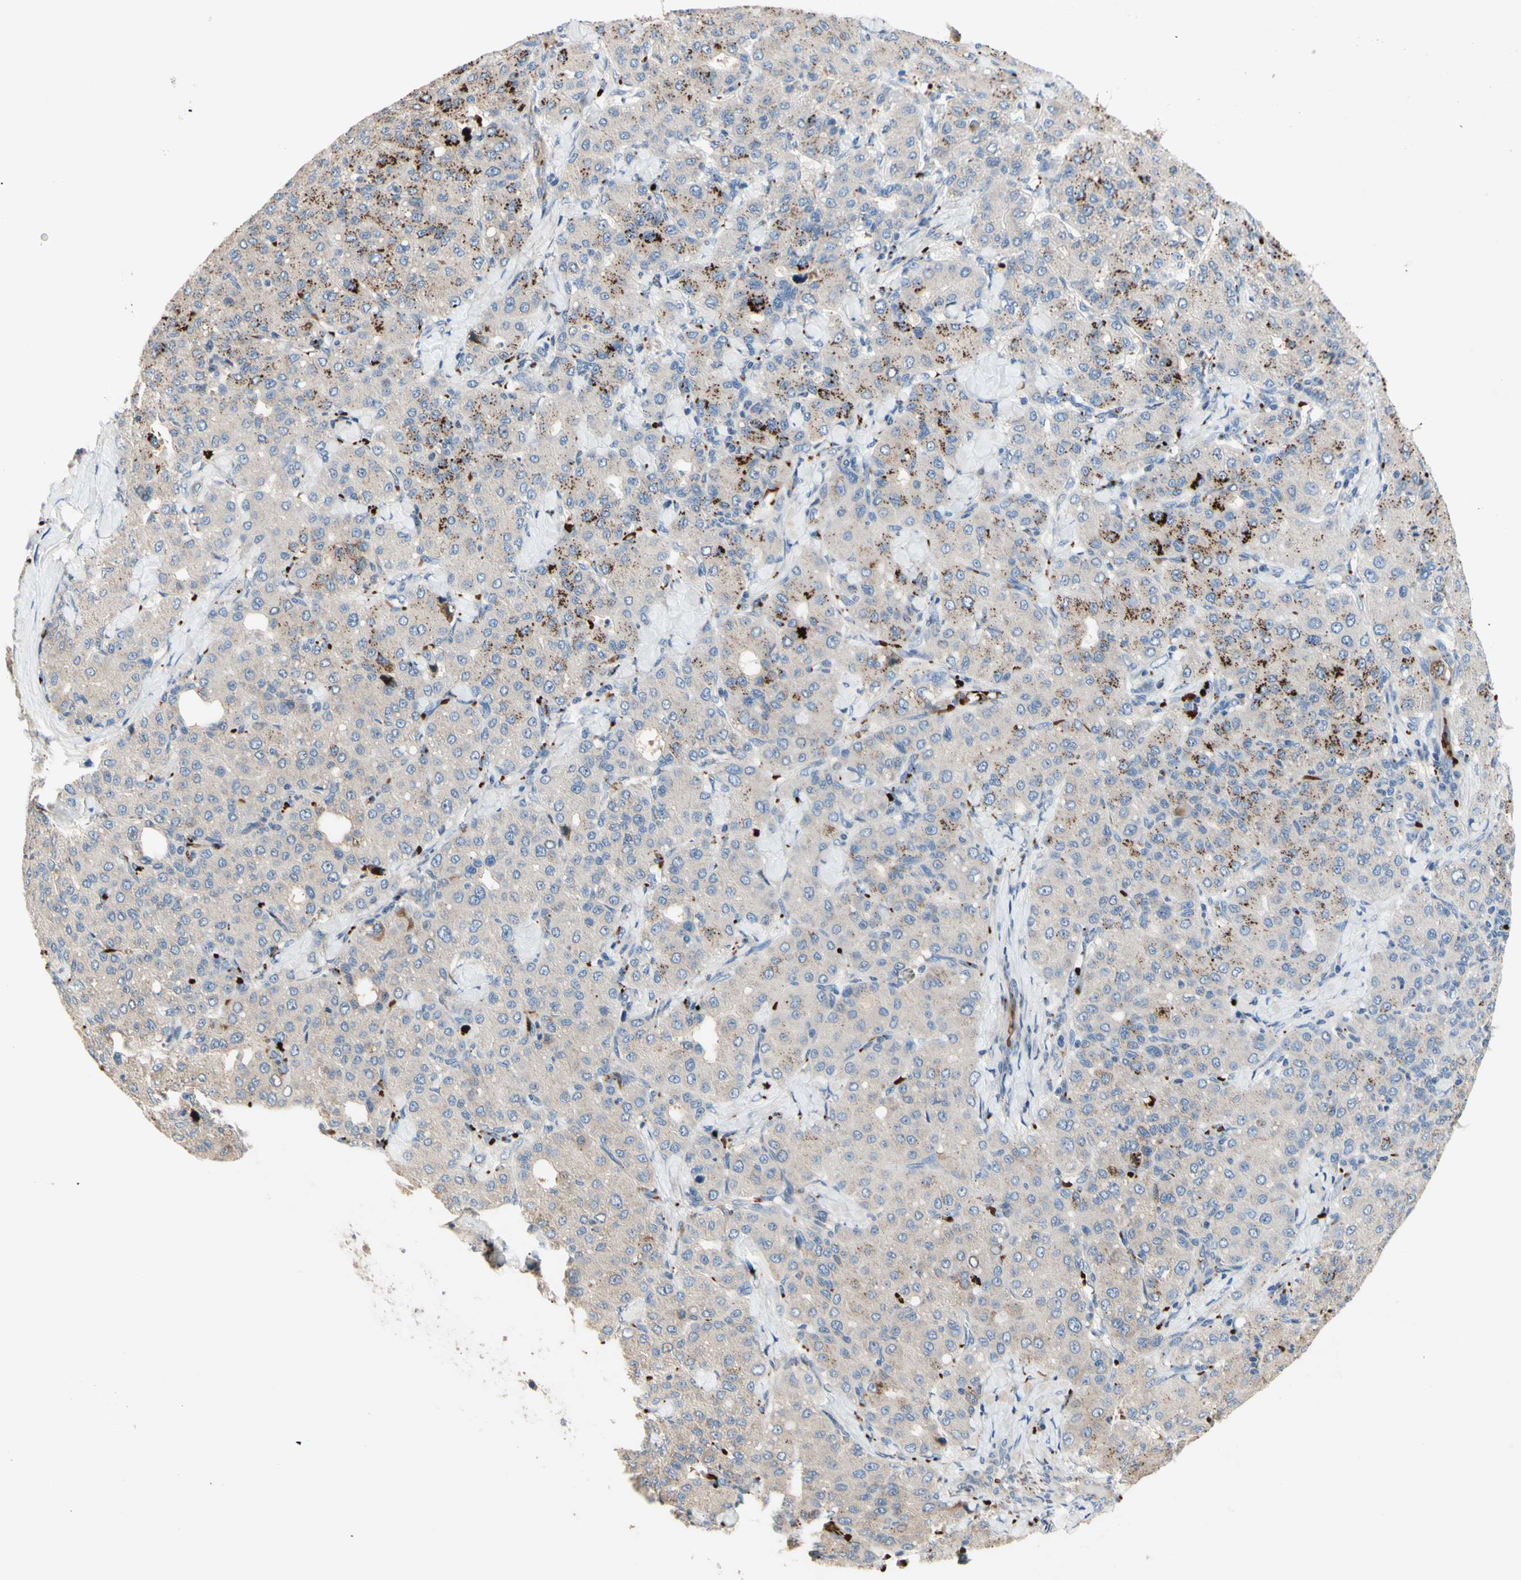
{"staining": {"intensity": "moderate", "quantity": "<25%", "location": "cytoplasmic/membranous"}, "tissue": "liver cancer", "cell_type": "Tumor cells", "image_type": "cancer", "snomed": [{"axis": "morphology", "description": "Carcinoma, Hepatocellular, NOS"}, {"axis": "topography", "description": "Liver"}], "caption": "A histopathology image of human hepatocellular carcinoma (liver) stained for a protein shows moderate cytoplasmic/membranous brown staining in tumor cells.", "gene": "CDON", "patient": {"sex": "male", "age": 65}}